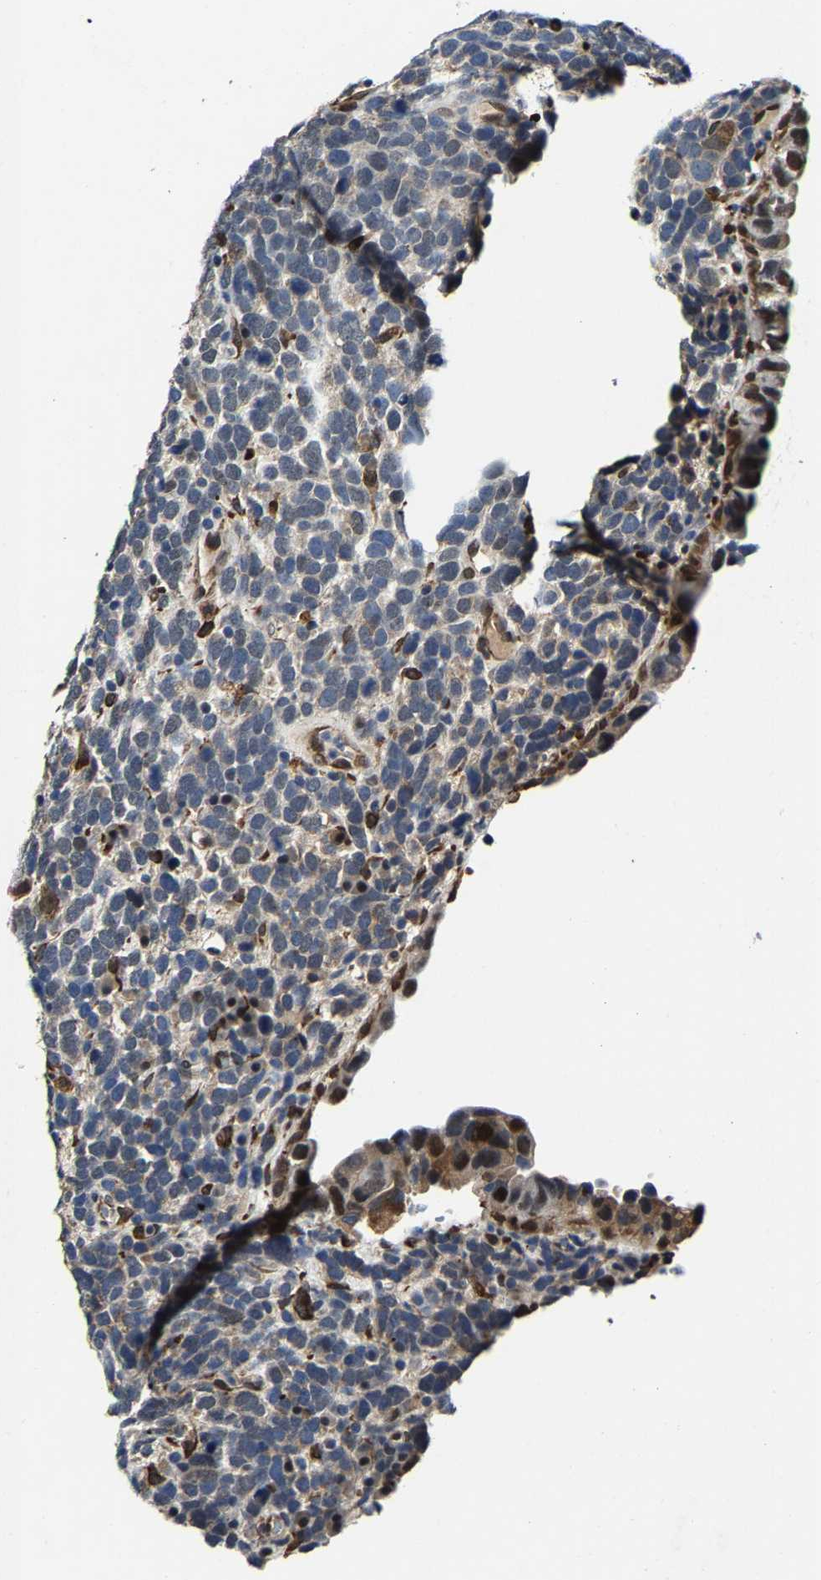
{"staining": {"intensity": "weak", "quantity": "<25%", "location": "cytoplasmic/membranous"}, "tissue": "urothelial cancer", "cell_type": "Tumor cells", "image_type": "cancer", "snomed": [{"axis": "morphology", "description": "Urothelial carcinoma, High grade"}, {"axis": "topography", "description": "Urinary bladder"}], "caption": "A high-resolution histopathology image shows immunohistochemistry (IHC) staining of urothelial carcinoma (high-grade), which demonstrates no significant staining in tumor cells.", "gene": "METTL1", "patient": {"sex": "female", "age": 82}}